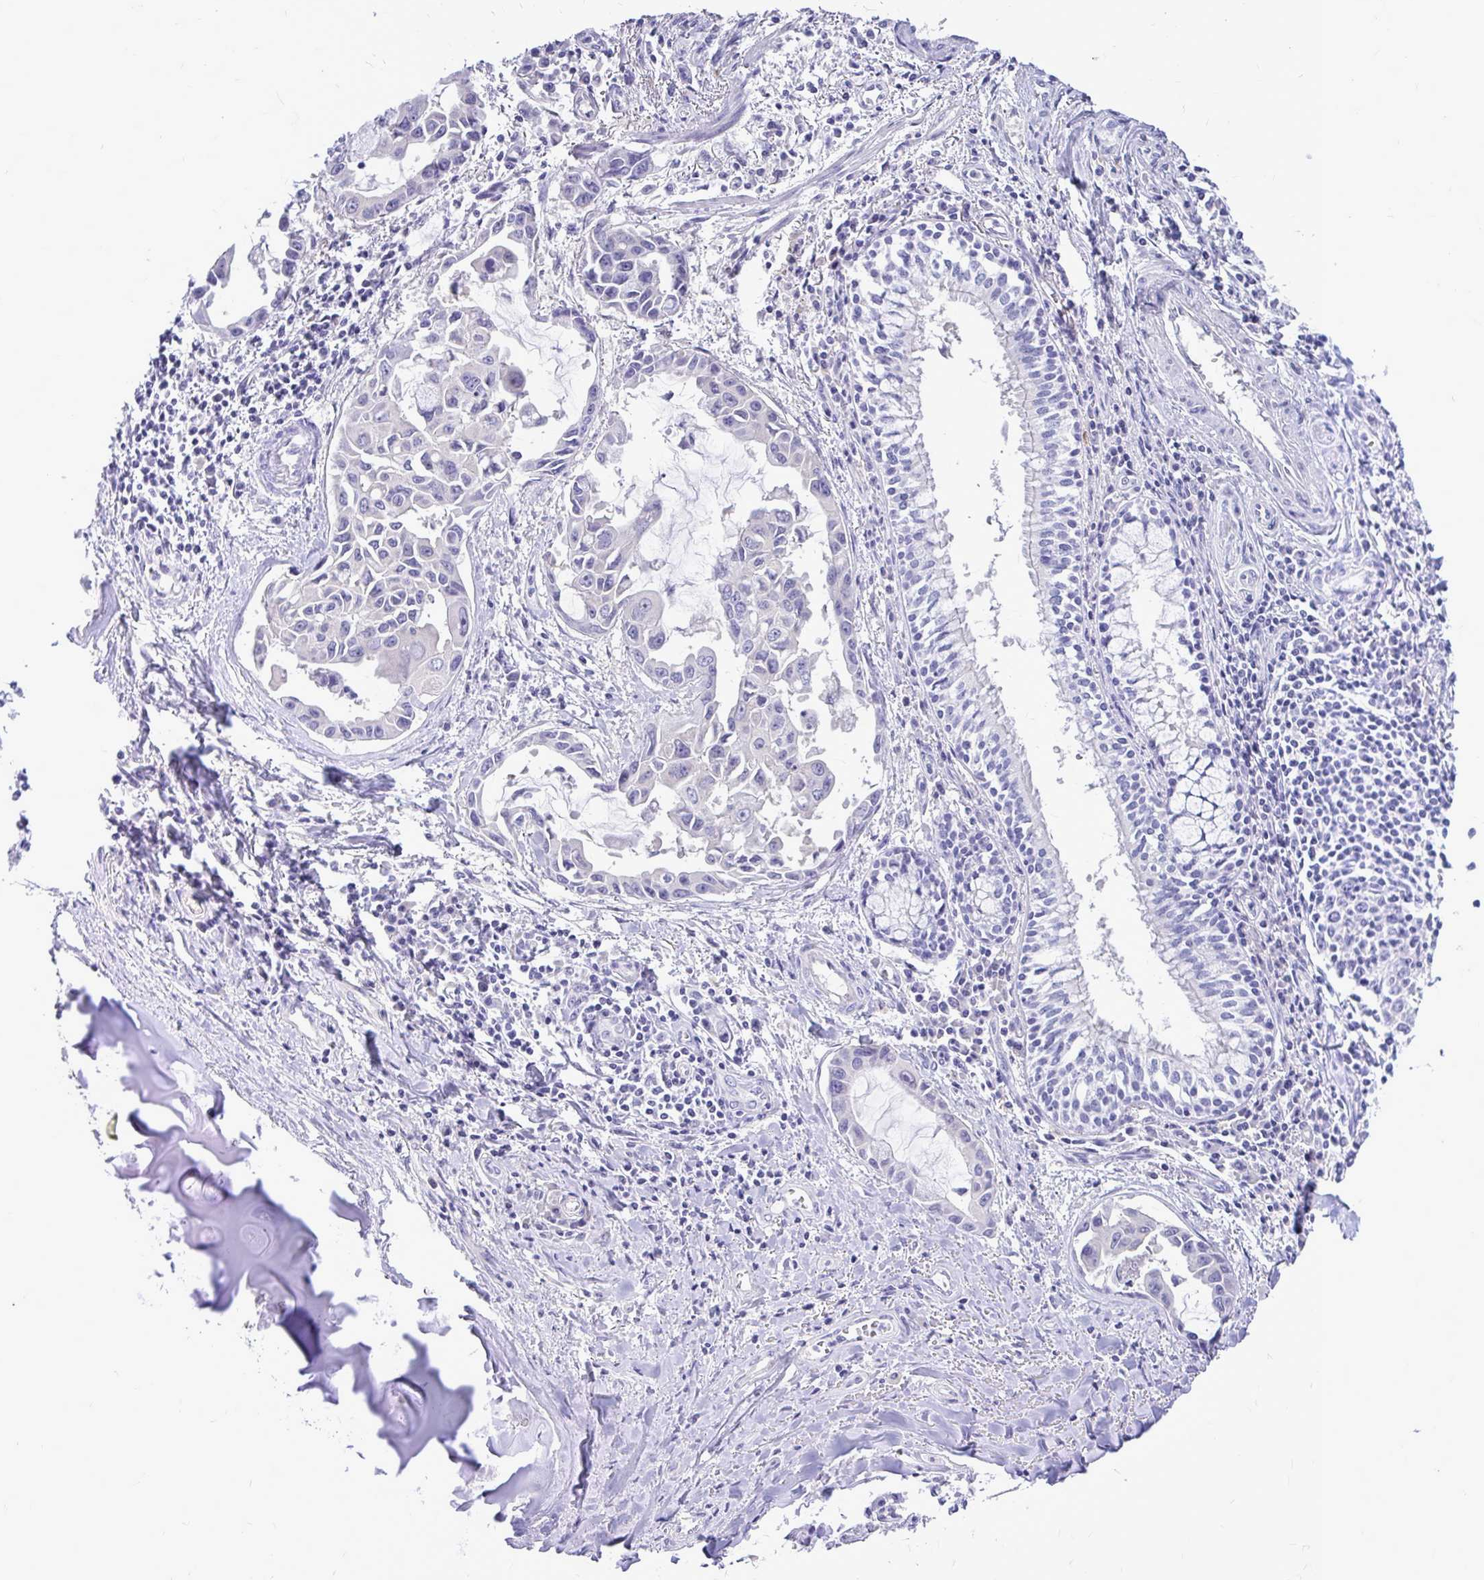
{"staining": {"intensity": "negative", "quantity": "none", "location": "none"}, "tissue": "lung cancer", "cell_type": "Tumor cells", "image_type": "cancer", "snomed": [{"axis": "morphology", "description": "Adenocarcinoma, NOS"}, {"axis": "topography", "description": "Lung"}], "caption": "This is an IHC image of human lung cancer. There is no expression in tumor cells.", "gene": "MAP1LC3A", "patient": {"sex": "male", "age": 64}}